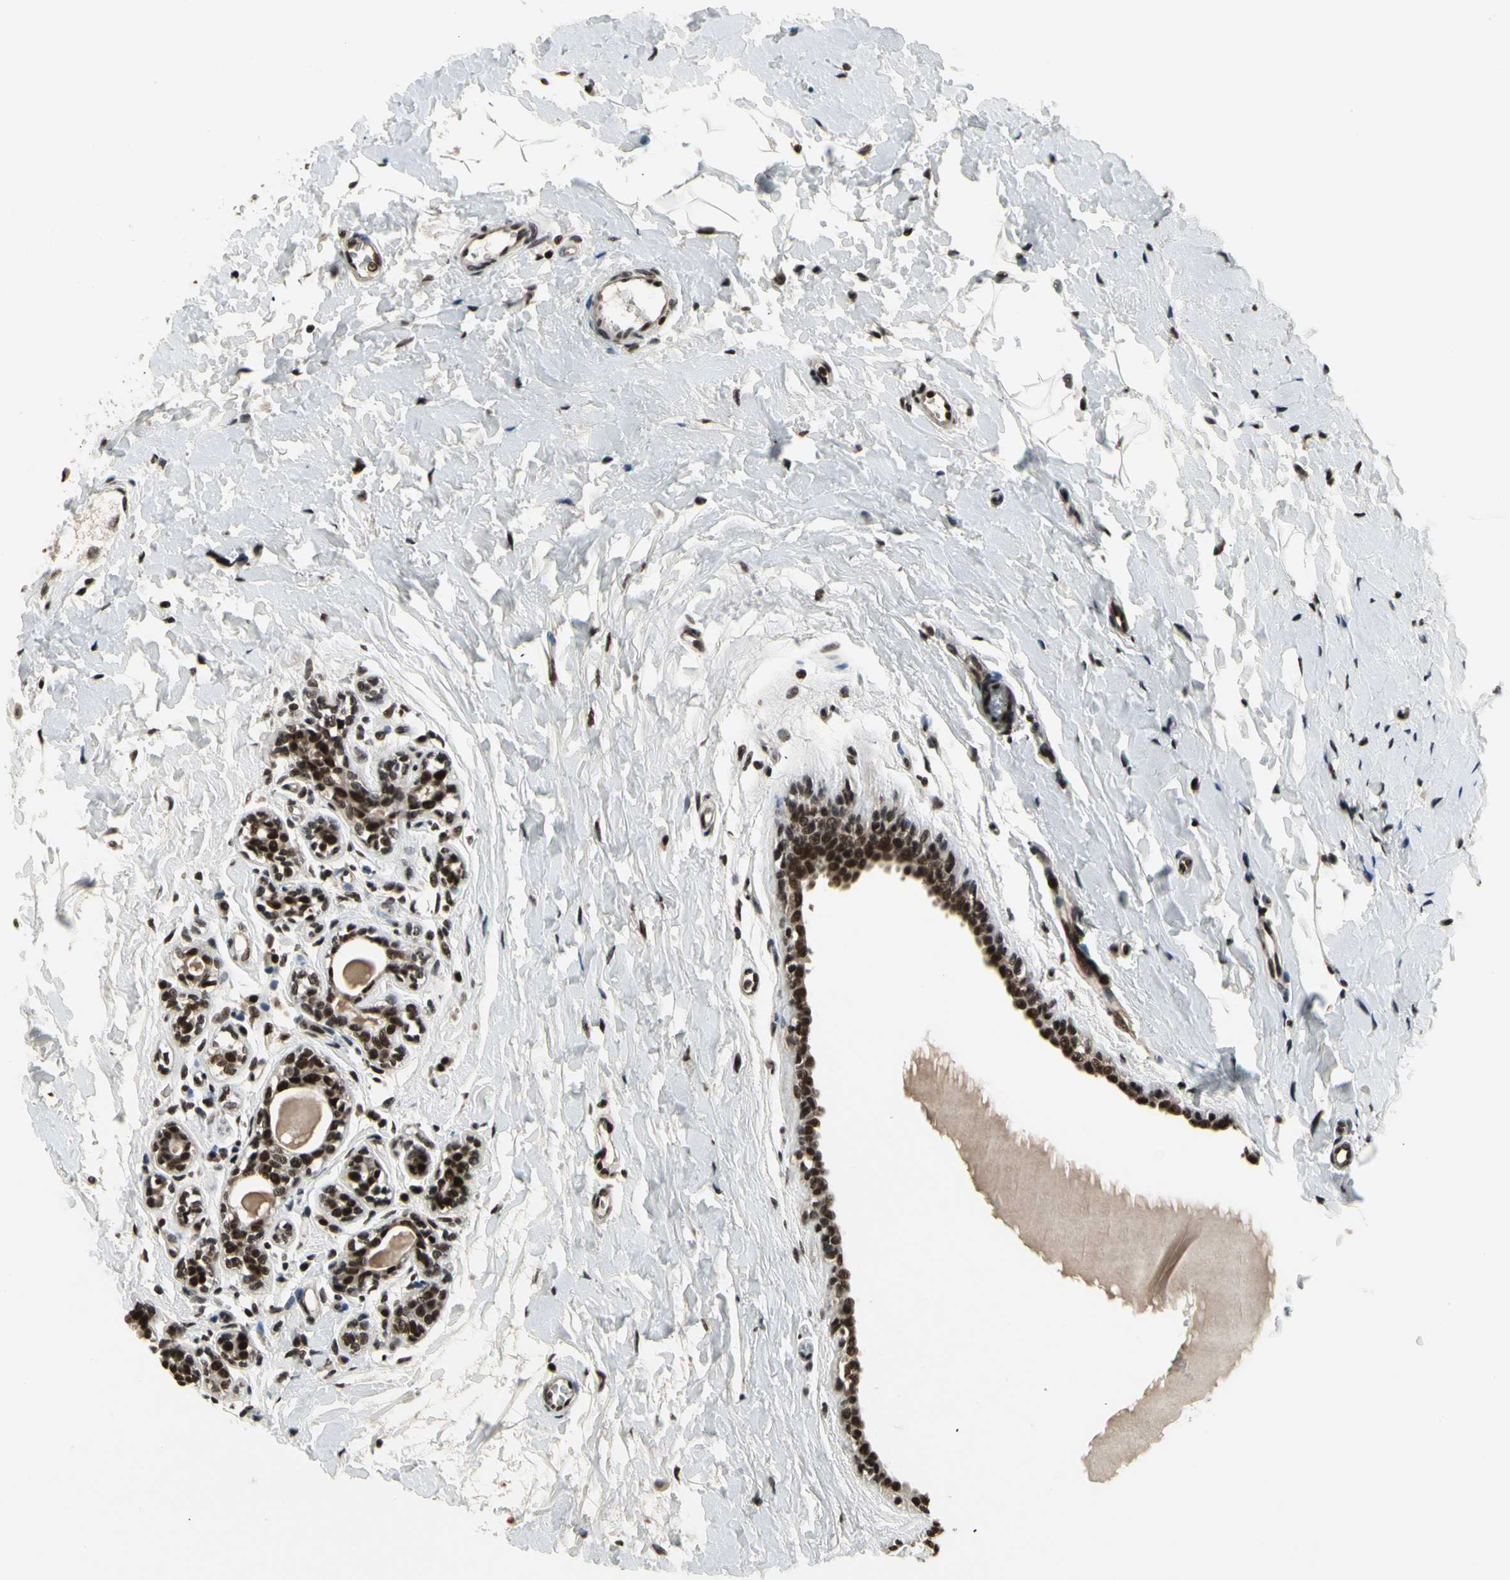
{"staining": {"intensity": "strong", "quantity": ">75%", "location": "nuclear"}, "tissue": "breast cancer", "cell_type": "Tumor cells", "image_type": "cancer", "snomed": [{"axis": "morphology", "description": "Normal tissue, NOS"}, {"axis": "morphology", "description": "Duct carcinoma"}, {"axis": "topography", "description": "Breast"}], "caption": "Immunohistochemical staining of breast cancer reveals high levels of strong nuclear positivity in about >75% of tumor cells.", "gene": "SRSF11", "patient": {"sex": "female", "age": 40}}